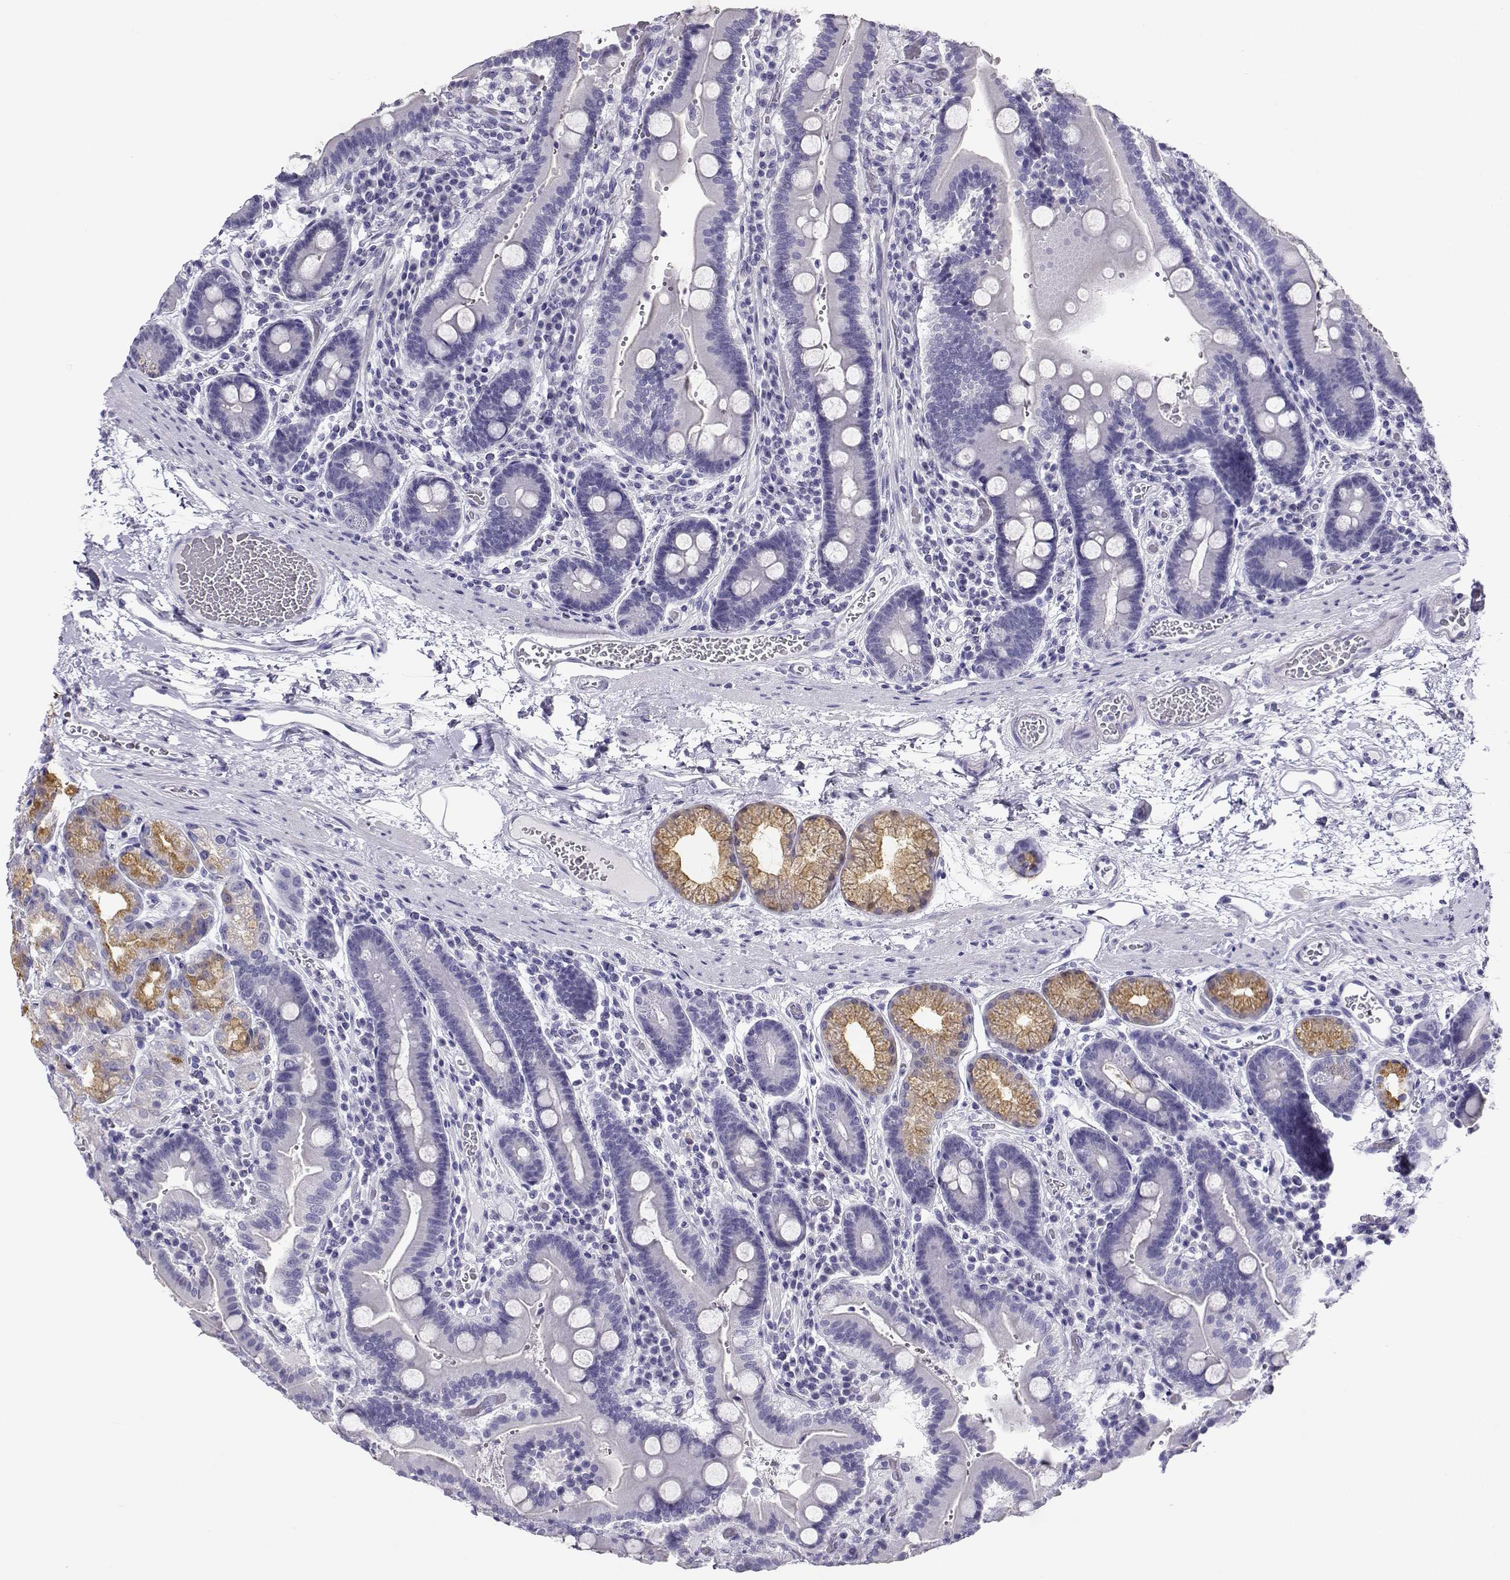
{"staining": {"intensity": "moderate", "quantity": "<25%", "location": "cytoplasmic/membranous"}, "tissue": "duodenum", "cell_type": "Glandular cells", "image_type": "normal", "snomed": [{"axis": "morphology", "description": "Normal tissue, NOS"}, {"axis": "topography", "description": "Duodenum"}], "caption": "Normal duodenum shows moderate cytoplasmic/membranous positivity in about <25% of glandular cells, visualized by immunohistochemistry.", "gene": "CABS1", "patient": {"sex": "female", "age": 62}}